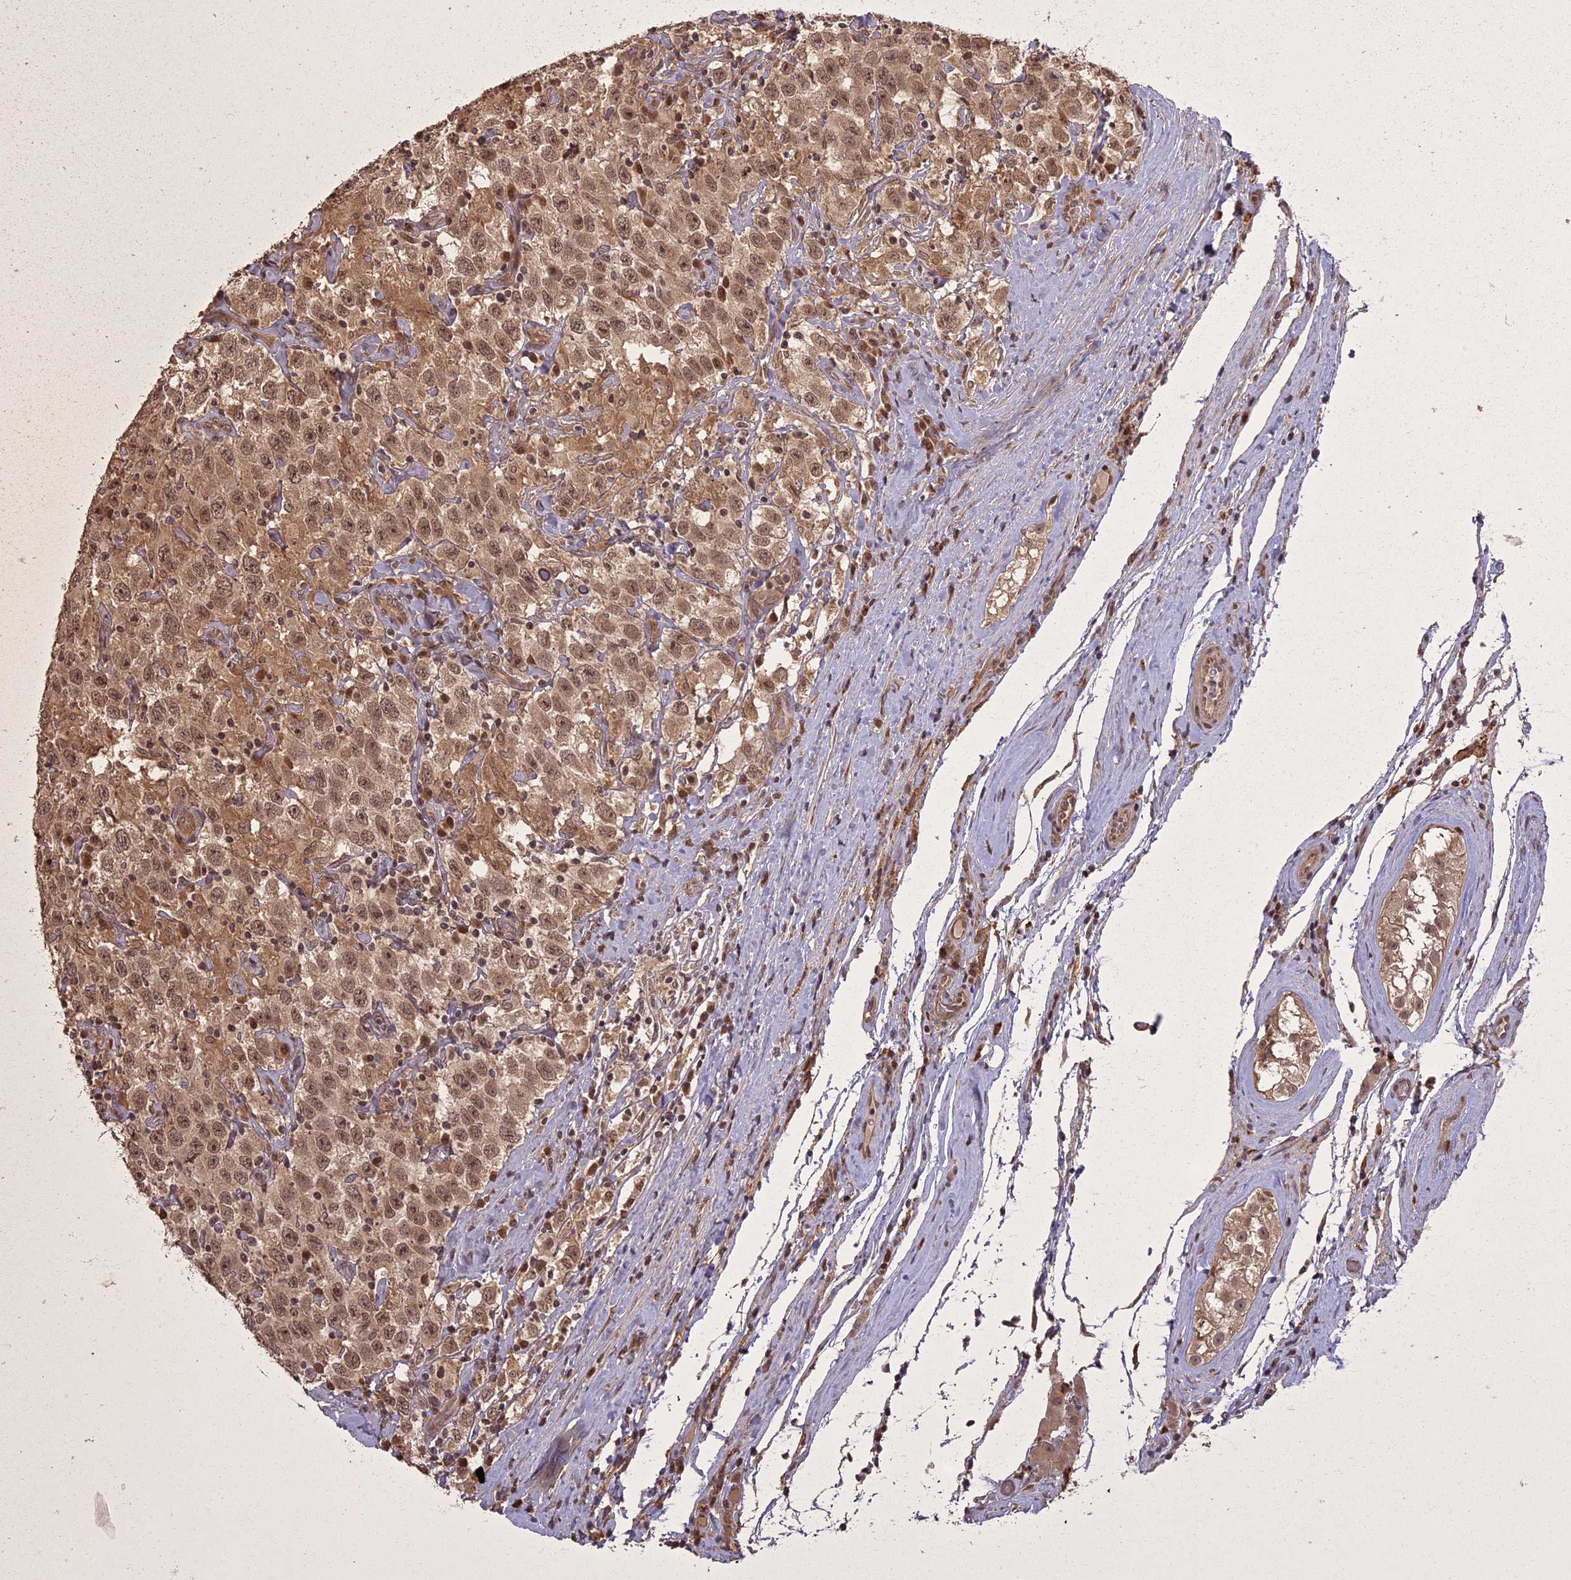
{"staining": {"intensity": "moderate", "quantity": ">75%", "location": "cytoplasmic/membranous,nuclear"}, "tissue": "testis cancer", "cell_type": "Tumor cells", "image_type": "cancer", "snomed": [{"axis": "morphology", "description": "Seminoma, NOS"}, {"axis": "topography", "description": "Testis"}], "caption": "Tumor cells display medium levels of moderate cytoplasmic/membranous and nuclear expression in about >75% of cells in testis cancer.", "gene": "ING5", "patient": {"sex": "male", "age": 41}}